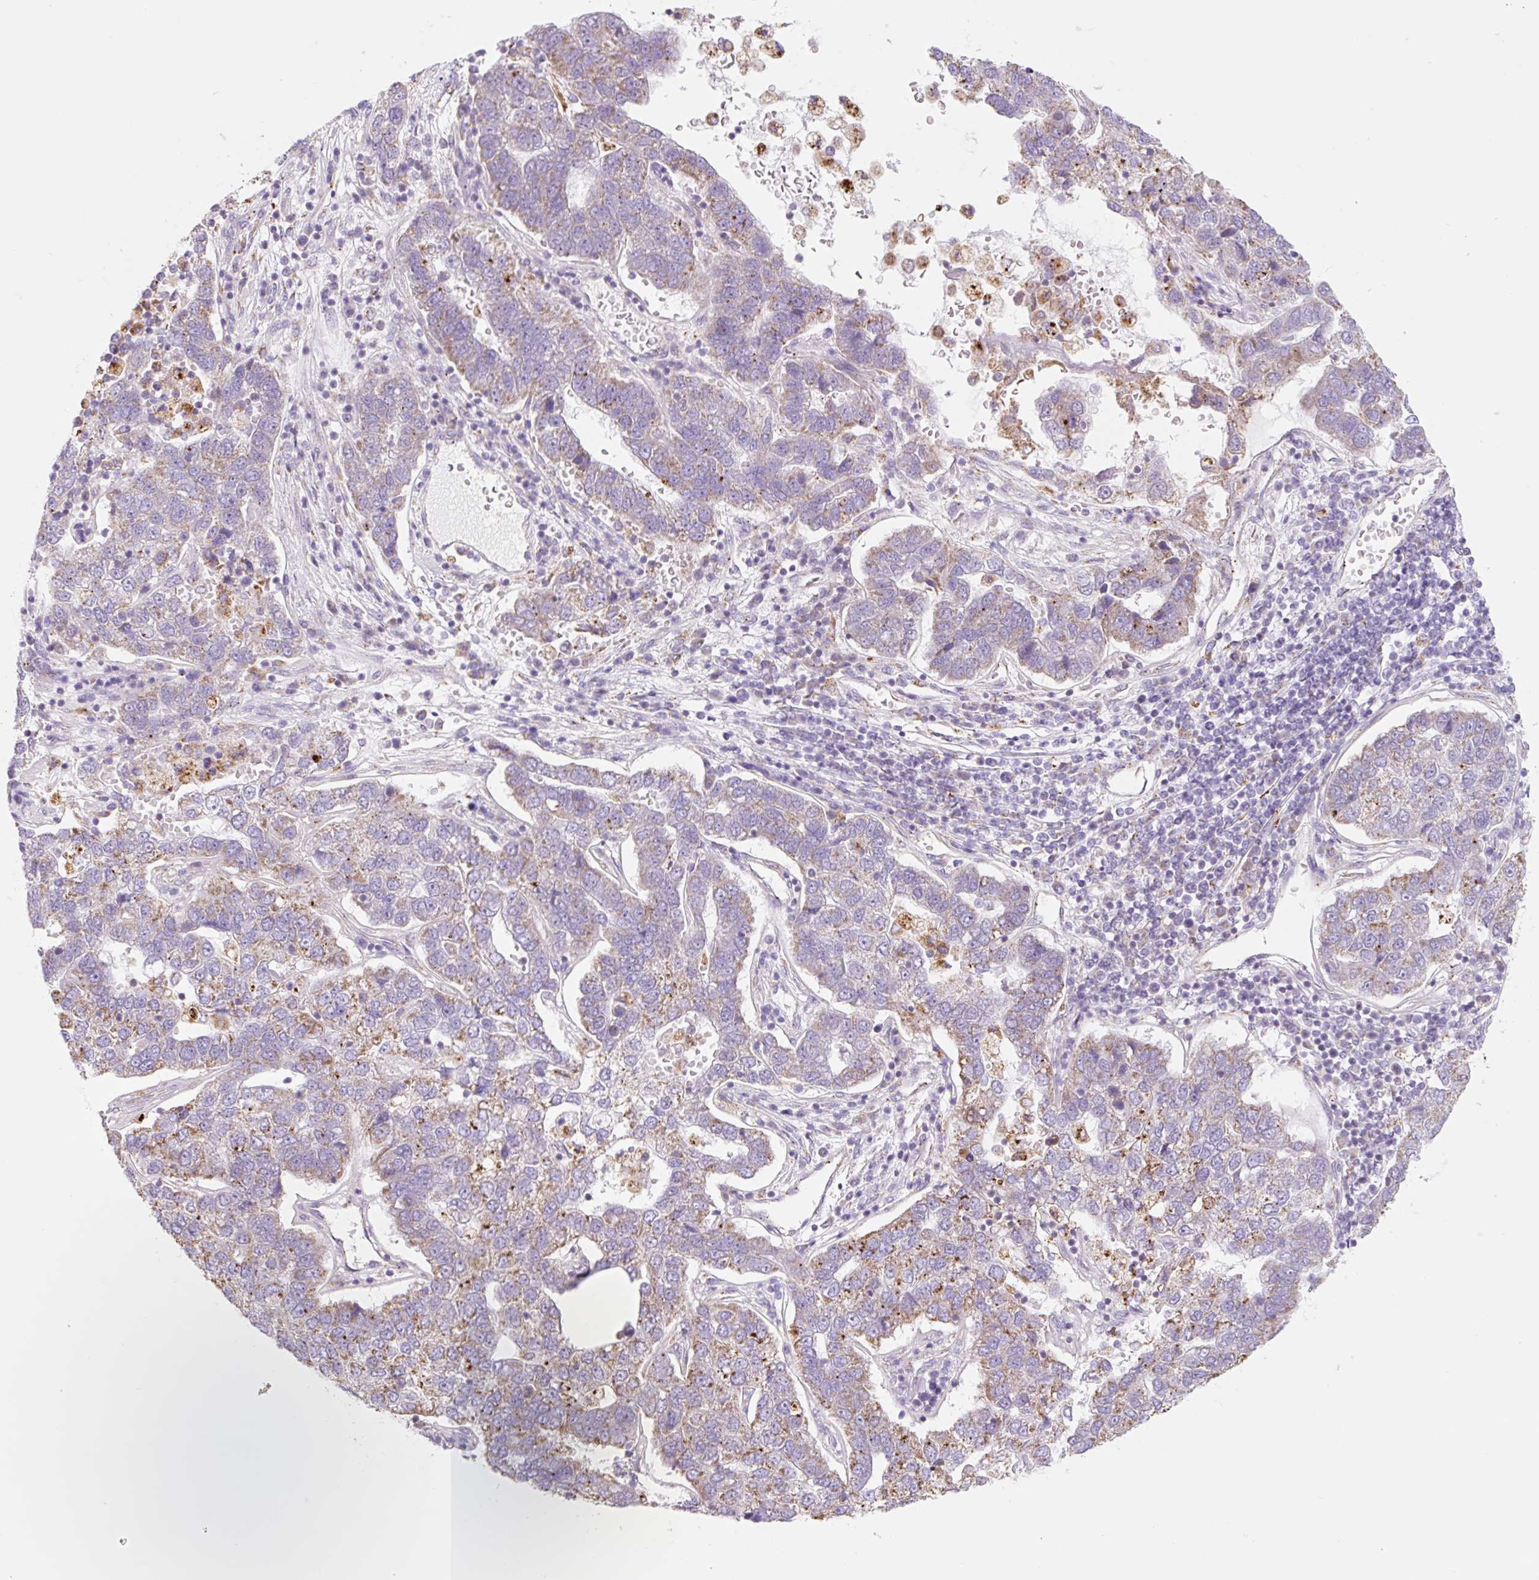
{"staining": {"intensity": "moderate", "quantity": "25%-75%", "location": "cytoplasmic/membranous"}, "tissue": "pancreatic cancer", "cell_type": "Tumor cells", "image_type": "cancer", "snomed": [{"axis": "morphology", "description": "Adenocarcinoma, NOS"}, {"axis": "topography", "description": "Pancreas"}], "caption": "Human adenocarcinoma (pancreatic) stained with a brown dye shows moderate cytoplasmic/membranous positive positivity in about 25%-75% of tumor cells.", "gene": "CLEC3A", "patient": {"sex": "female", "age": 61}}